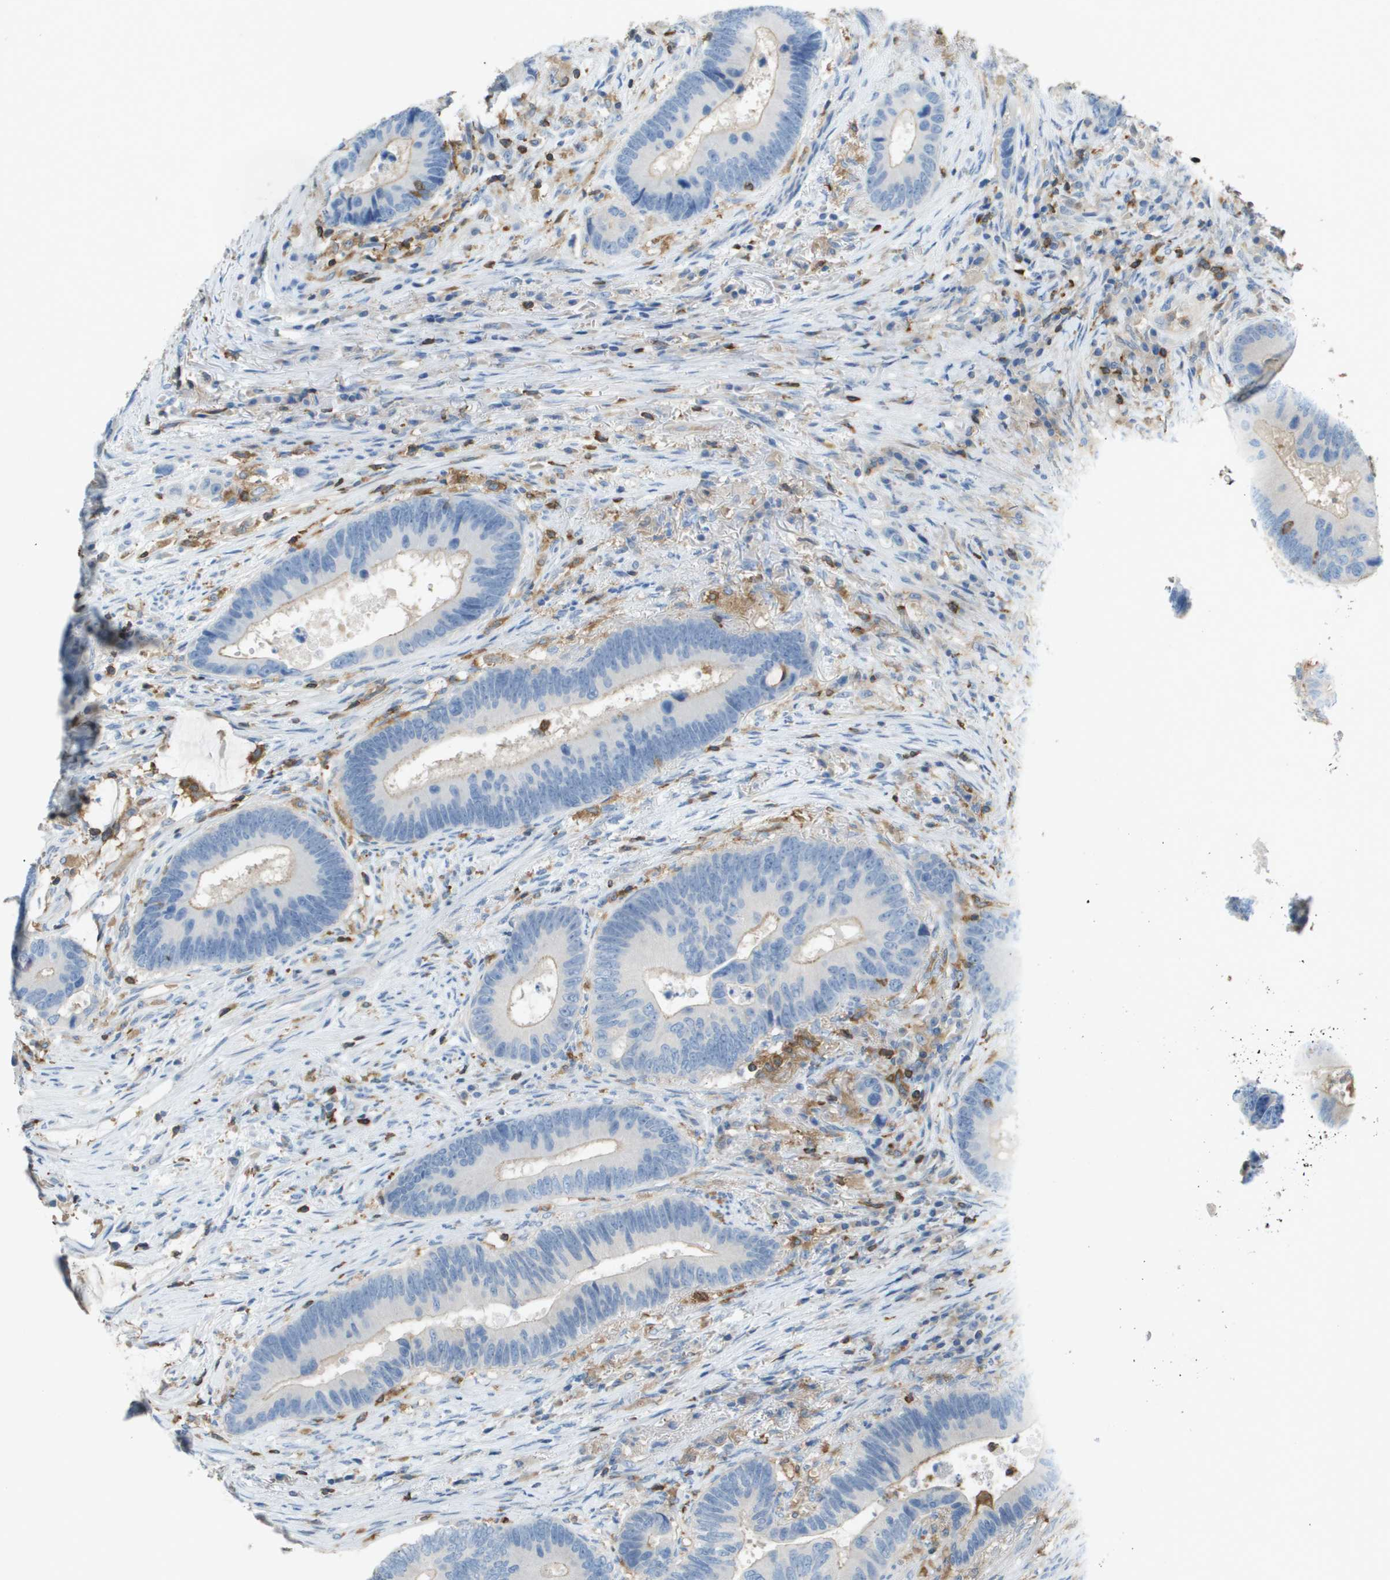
{"staining": {"intensity": "negative", "quantity": "none", "location": "none"}, "tissue": "colorectal cancer", "cell_type": "Tumor cells", "image_type": "cancer", "snomed": [{"axis": "morphology", "description": "Adenocarcinoma, NOS"}, {"axis": "topography", "description": "Rectum"}], "caption": "The image reveals no significant positivity in tumor cells of colorectal cancer (adenocarcinoma). The staining was performed using DAB to visualize the protein expression in brown, while the nuclei were stained in blue with hematoxylin (Magnification: 20x).", "gene": "APBB1IP", "patient": {"sex": "female", "age": 89}}